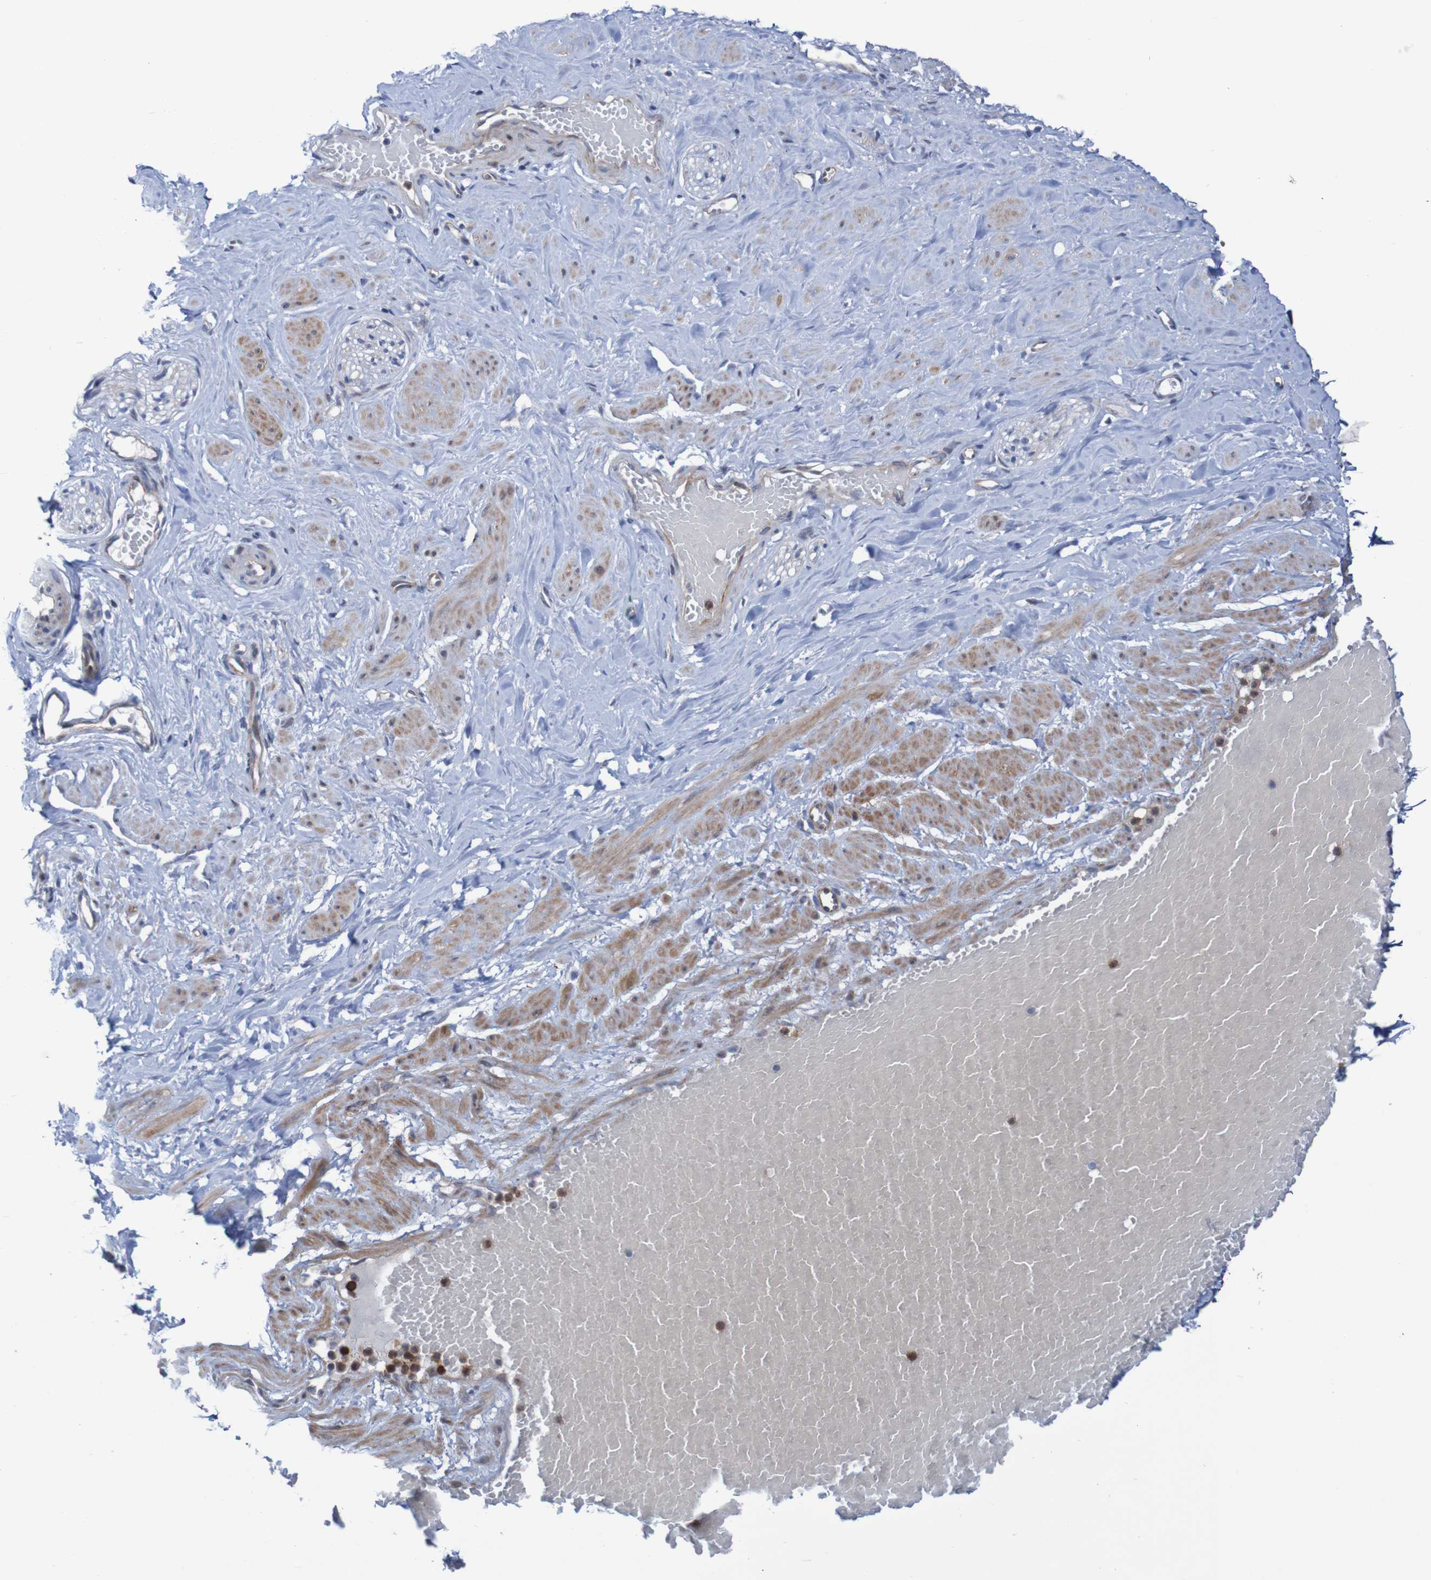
{"staining": {"intensity": "negative", "quantity": "none", "location": "none"}, "tissue": "adipose tissue", "cell_type": "Adipocytes", "image_type": "normal", "snomed": [{"axis": "morphology", "description": "Normal tissue, NOS"}, {"axis": "topography", "description": "Soft tissue"}, {"axis": "topography", "description": "Vascular tissue"}], "caption": "Immunohistochemistry (IHC) photomicrograph of benign adipose tissue stained for a protein (brown), which demonstrates no staining in adipocytes. (DAB (3,3'-diaminobenzidine) IHC, high magnification).", "gene": "ANGPT4", "patient": {"sex": "female", "age": 35}}